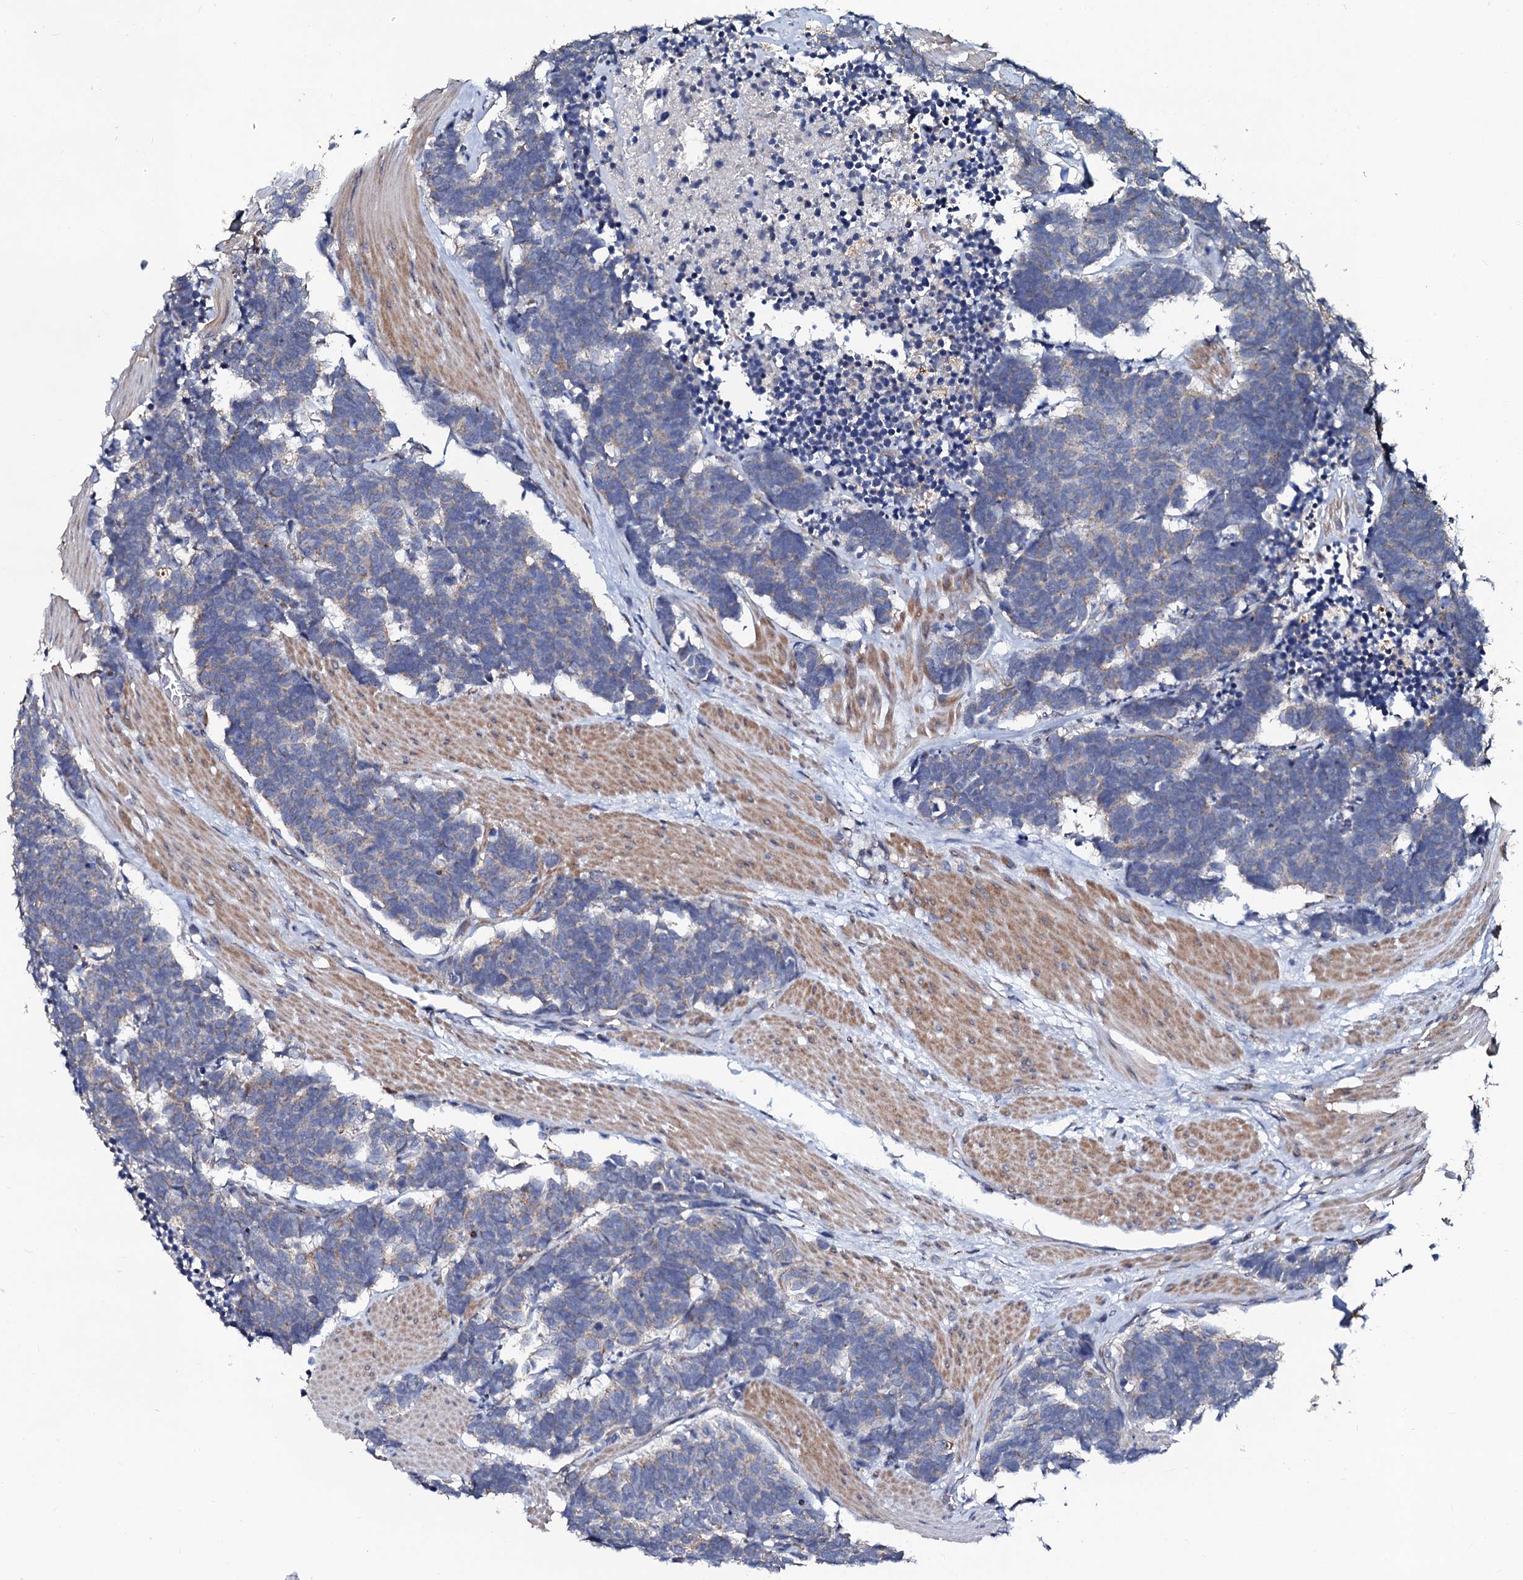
{"staining": {"intensity": "negative", "quantity": "none", "location": "none"}, "tissue": "carcinoid", "cell_type": "Tumor cells", "image_type": "cancer", "snomed": [{"axis": "morphology", "description": "Carcinoma, NOS"}, {"axis": "morphology", "description": "Carcinoid, malignant, NOS"}, {"axis": "topography", "description": "Urinary bladder"}], "caption": "High magnification brightfield microscopy of carcinoid stained with DAB (brown) and counterstained with hematoxylin (blue): tumor cells show no significant positivity.", "gene": "GLCE", "patient": {"sex": "male", "age": 57}}